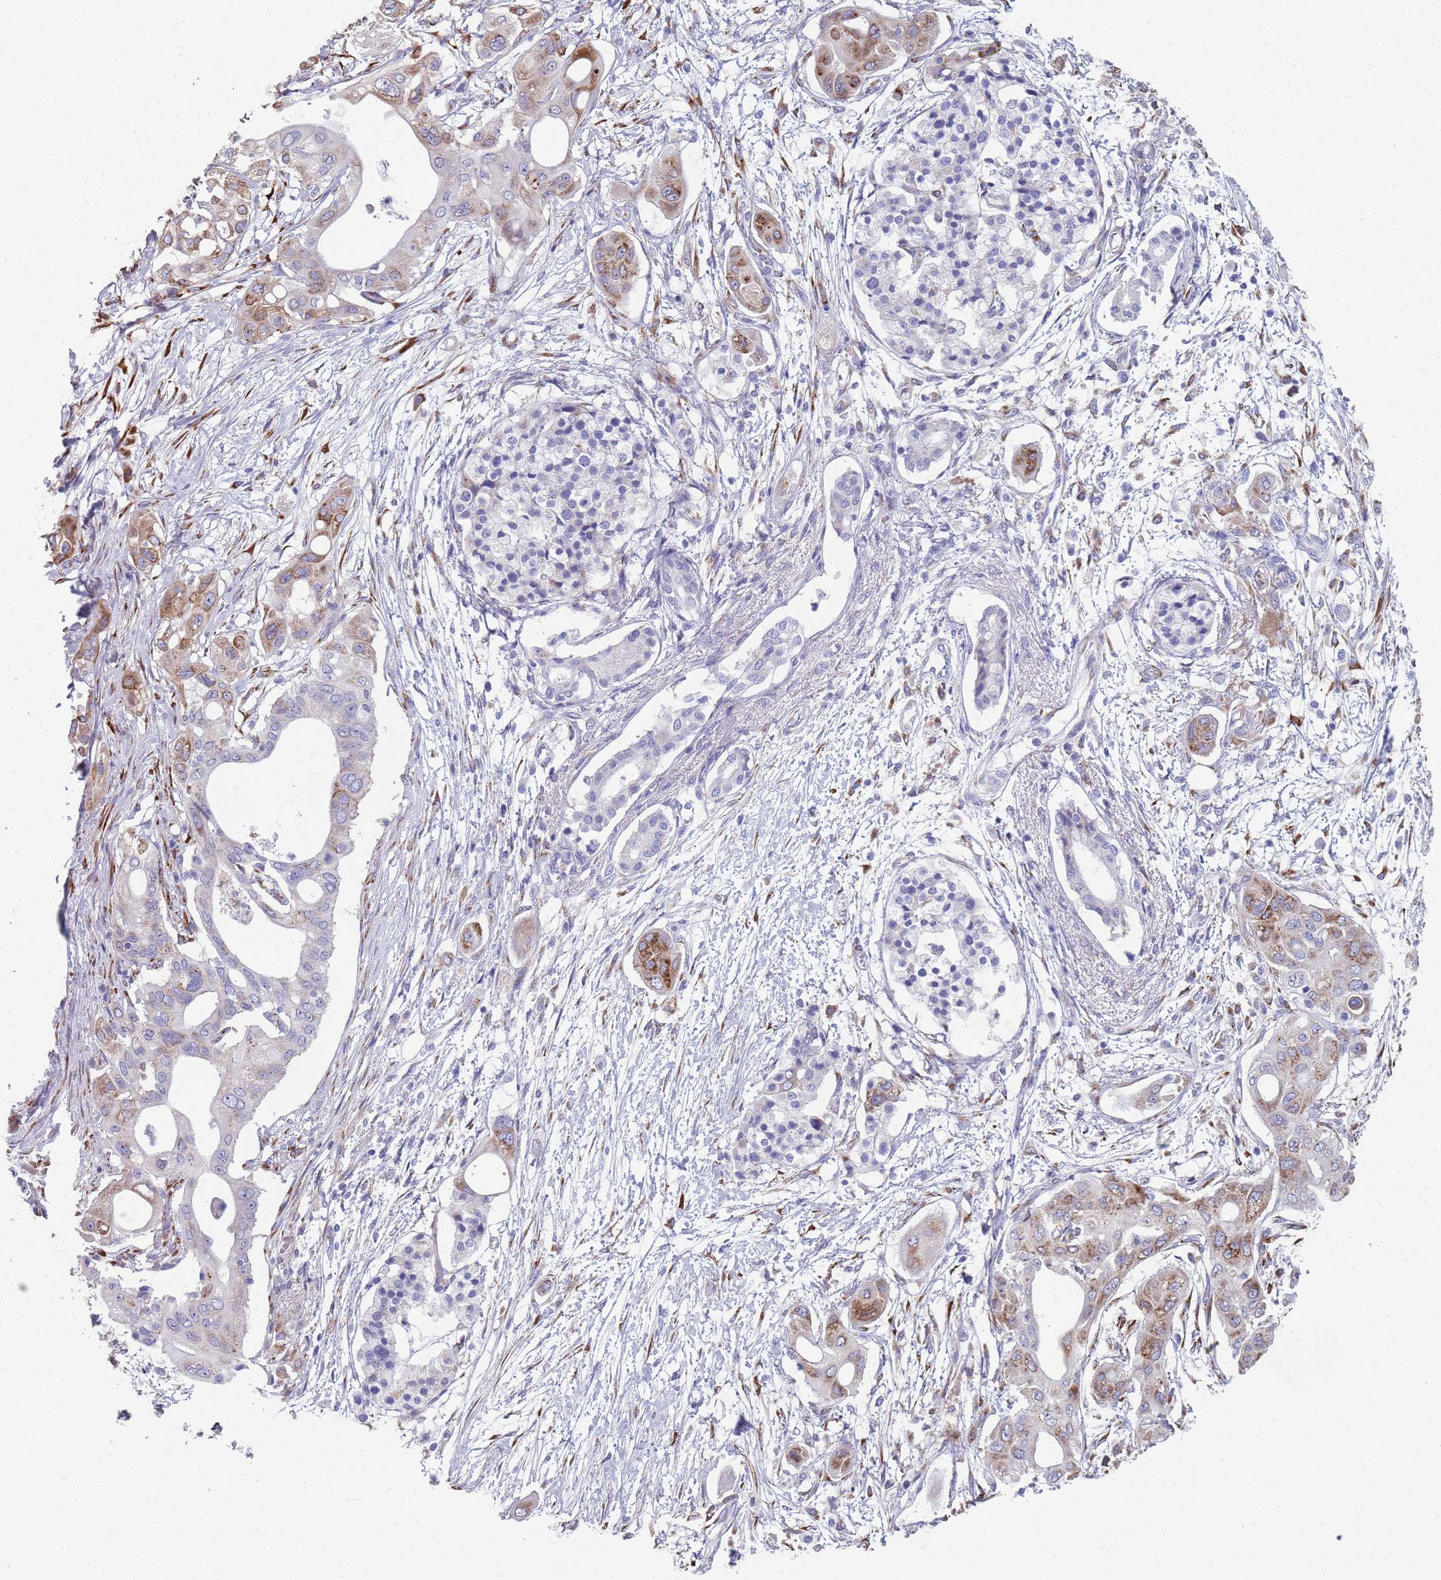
{"staining": {"intensity": "moderate", "quantity": "25%-75%", "location": "cytoplasmic/membranous"}, "tissue": "pancreatic cancer", "cell_type": "Tumor cells", "image_type": "cancer", "snomed": [{"axis": "morphology", "description": "Adenocarcinoma, NOS"}, {"axis": "topography", "description": "Pancreas"}], "caption": "Pancreatic adenocarcinoma was stained to show a protein in brown. There is medium levels of moderate cytoplasmic/membranous expression in about 25%-75% of tumor cells.", "gene": "PLOD1", "patient": {"sex": "male", "age": 68}}